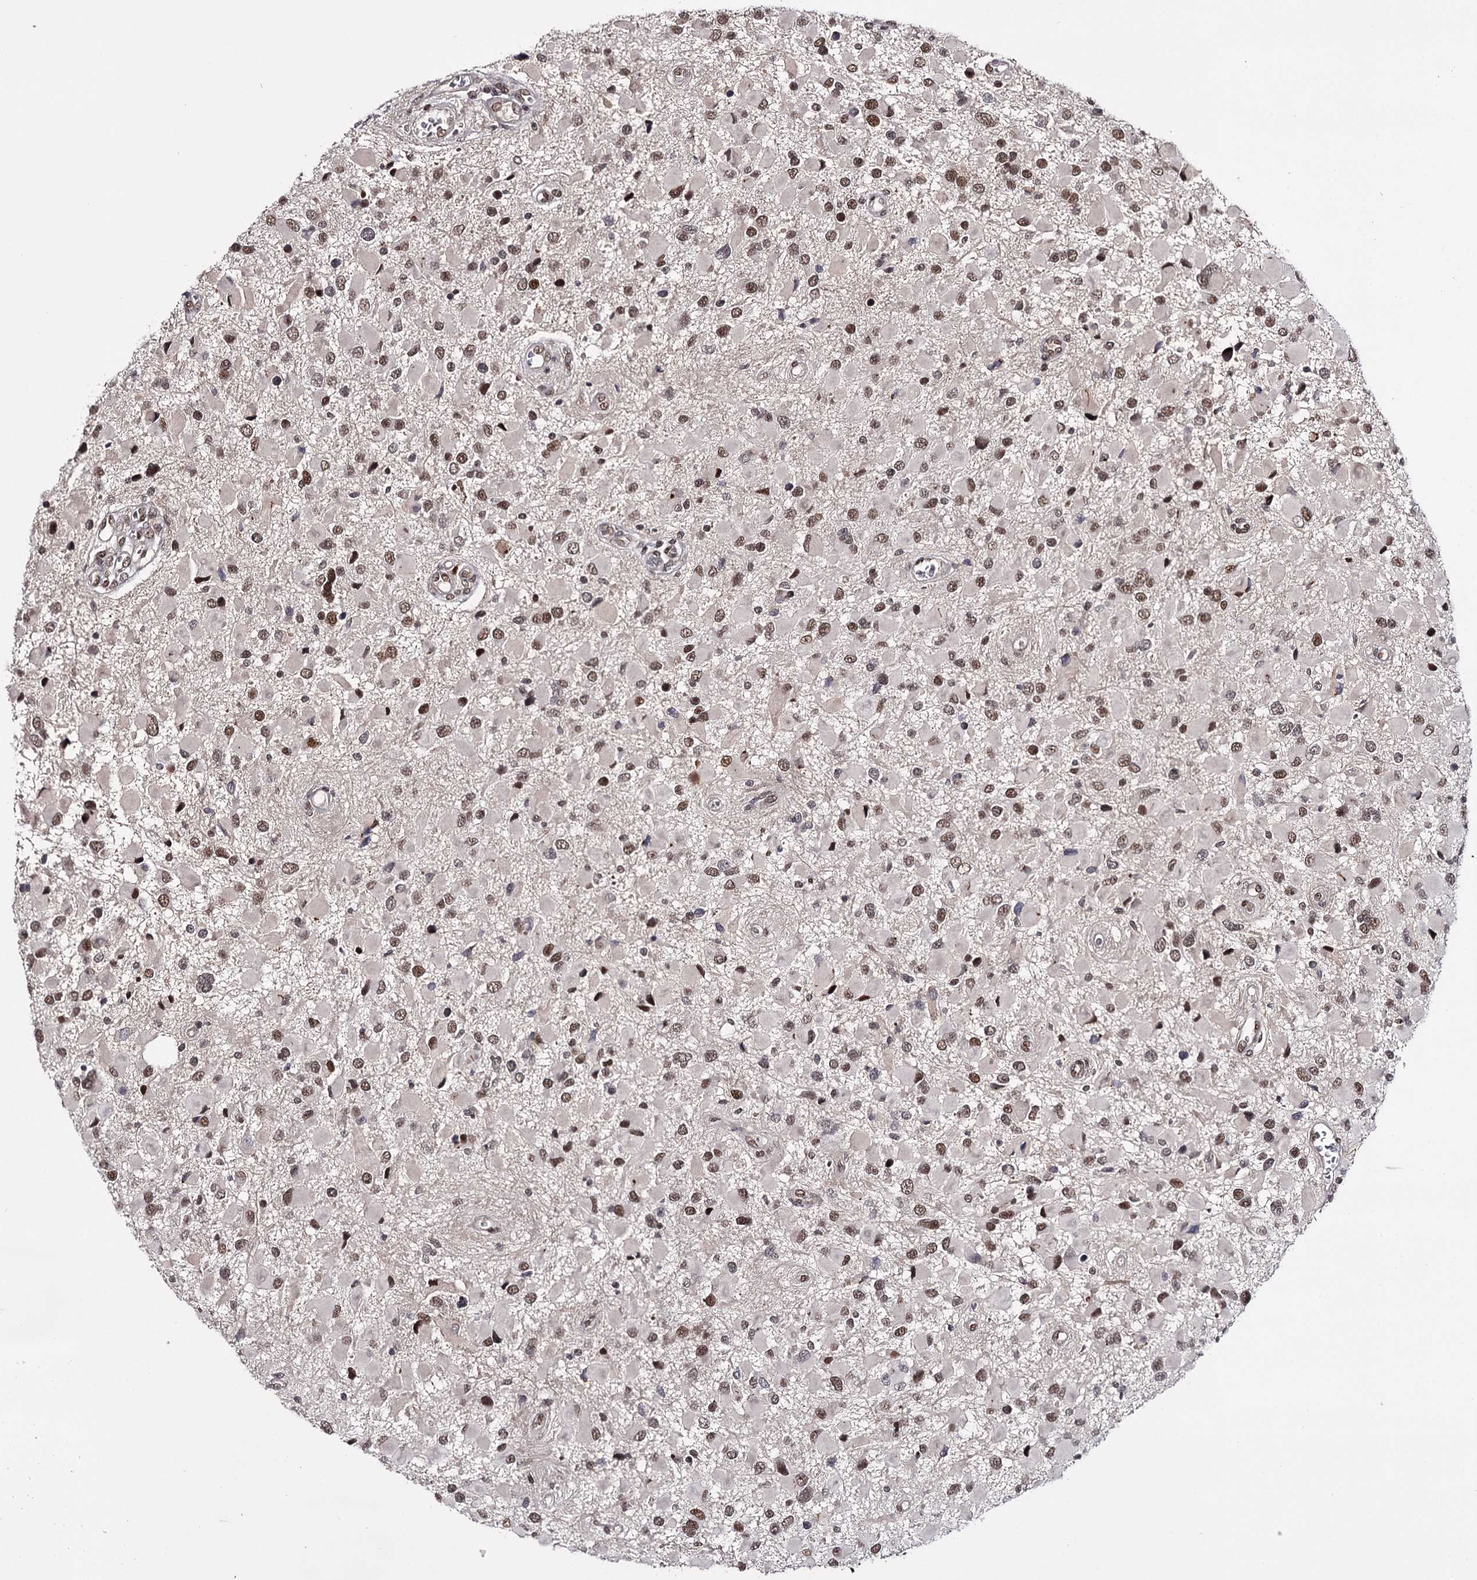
{"staining": {"intensity": "moderate", "quantity": ">75%", "location": "nuclear"}, "tissue": "glioma", "cell_type": "Tumor cells", "image_type": "cancer", "snomed": [{"axis": "morphology", "description": "Glioma, malignant, High grade"}, {"axis": "topography", "description": "Brain"}], "caption": "A high-resolution micrograph shows immunohistochemistry (IHC) staining of glioma, which demonstrates moderate nuclear staining in about >75% of tumor cells.", "gene": "TTC33", "patient": {"sex": "male", "age": 53}}